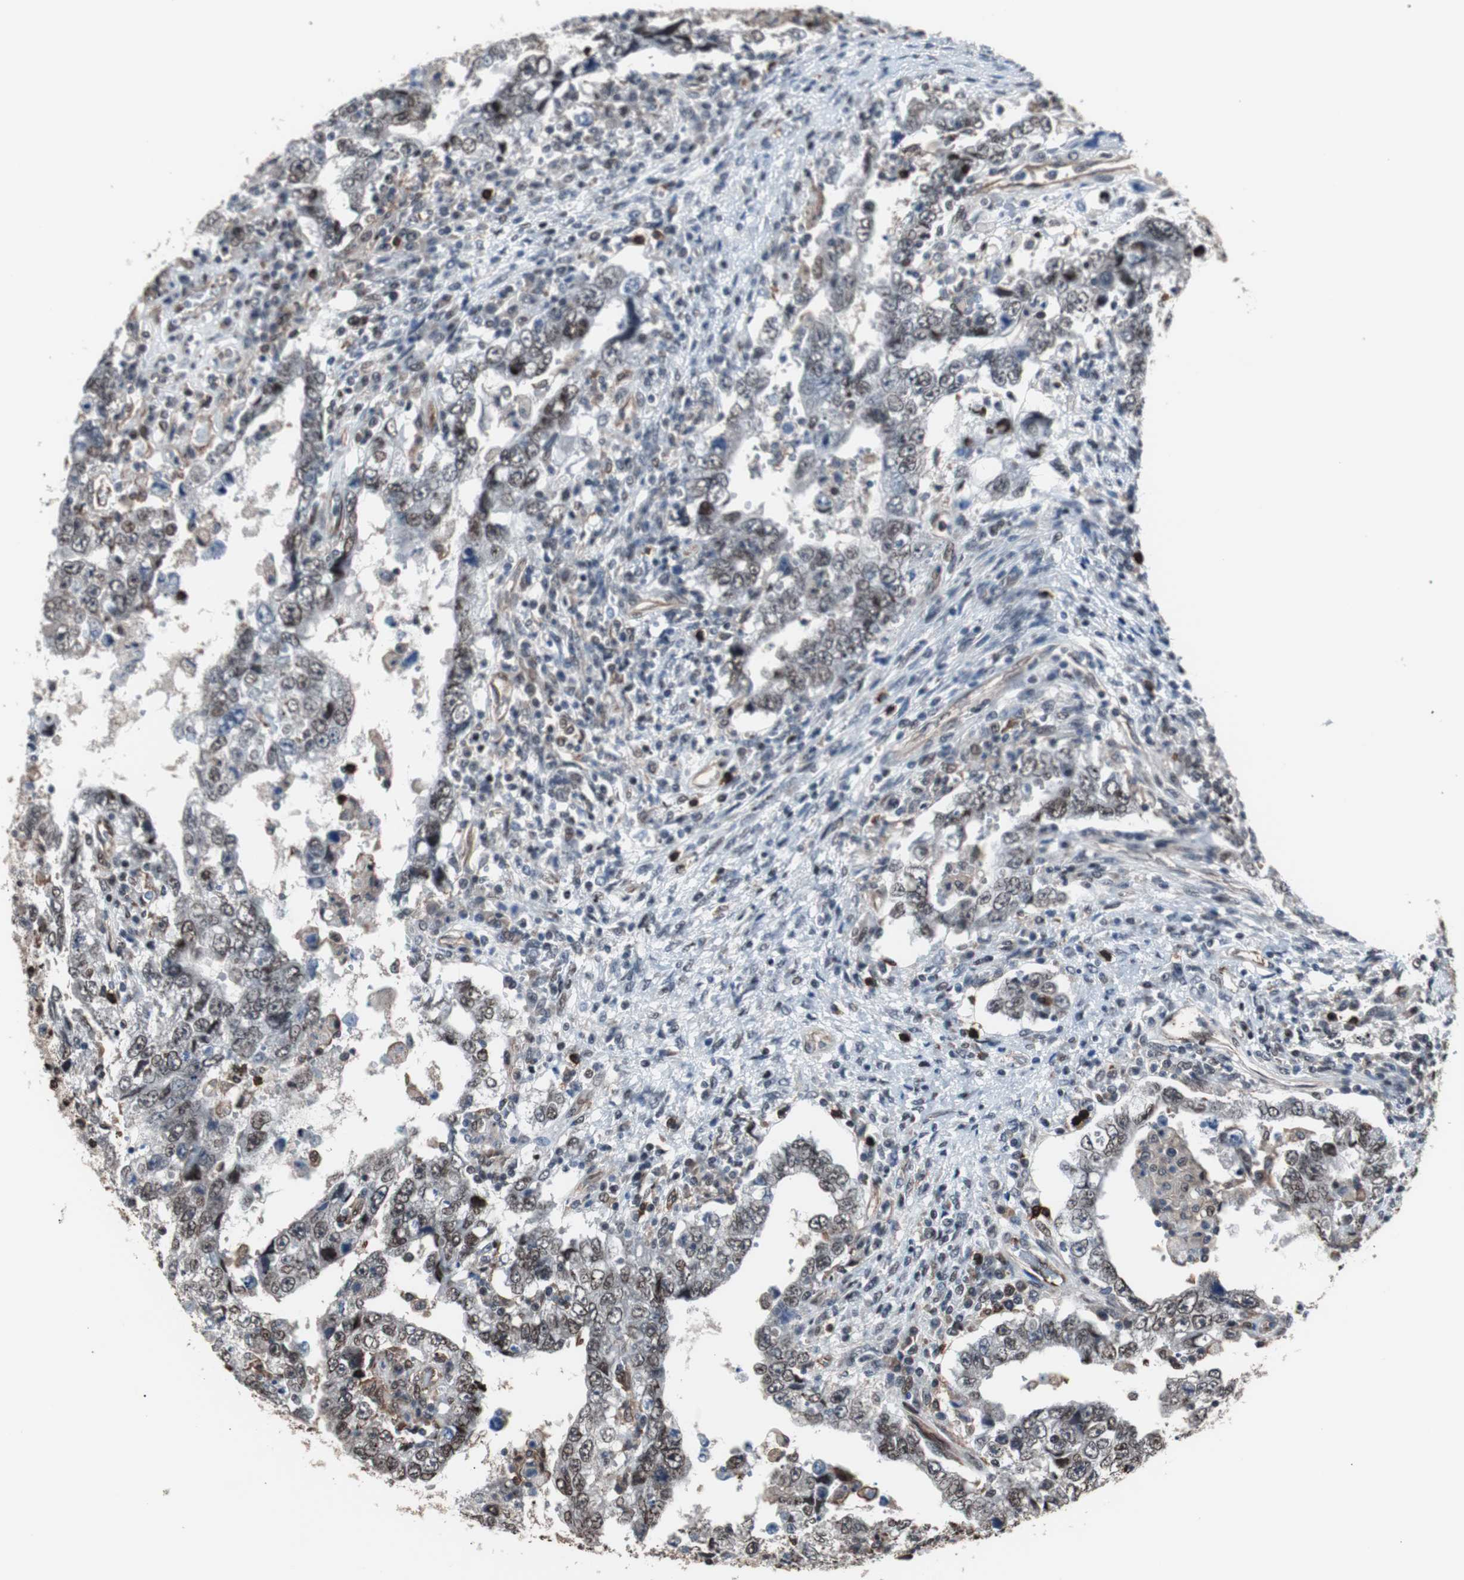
{"staining": {"intensity": "weak", "quantity": "<25%", "location": "nuclear"}, "tissue": "testis cancer", "cell_type": "Tumor cells", "image_type": "cancer", "snomed": [{"axis": "morphology", "description": "Carcinoma, Embryonal, NOS"}, {"axis": "topography", "description": "Testis"}], "caption": "Testis embryonal carcinoma was stained to show a protein in brown. There is no significant positivity in tumor cells. (IHC, brightfield microscopy, high magnification).", "gene": "POGZ", "patient": {"sex": "male", "age": 26}}